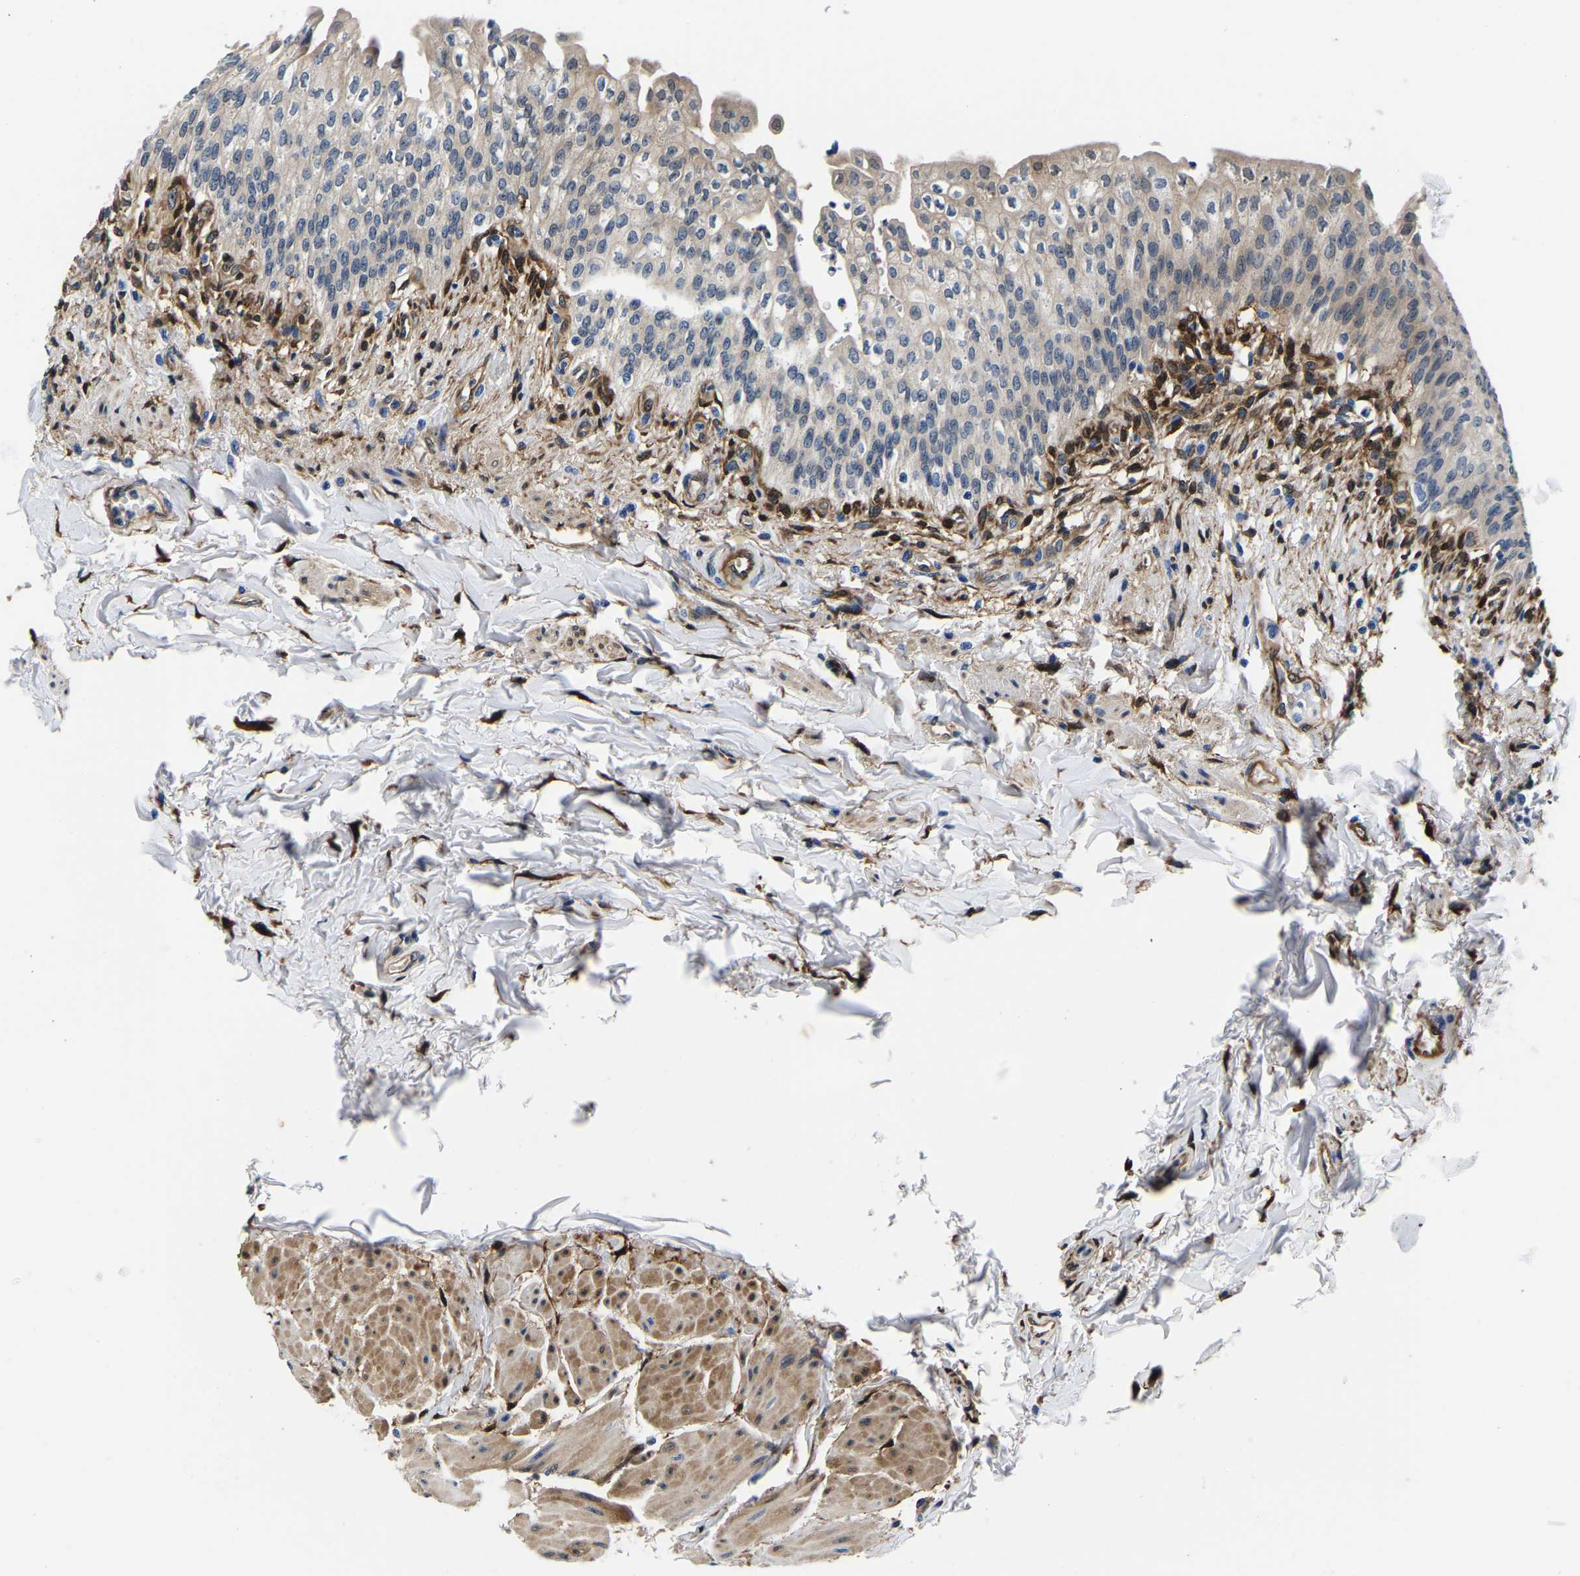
{"staining": {"intensity": "weak", "quantity": "<25%", "location": "cytoplasmic/membranous"}, "tissue": "urinary bladder", "cell_type": "Urothelial cells", "image_type": "normal", "snomed": [{"axis": "morphology", "description": "Normal tissue, NOS"}, {"axis": "topography", "description": "Urinary bladder"}], "caption": "The histopathology image demonstrates no significant positivity in urothelial cells of urinary bladder.", "gene": "S100A13", "patient": {"sex": "female", "age": 60}}